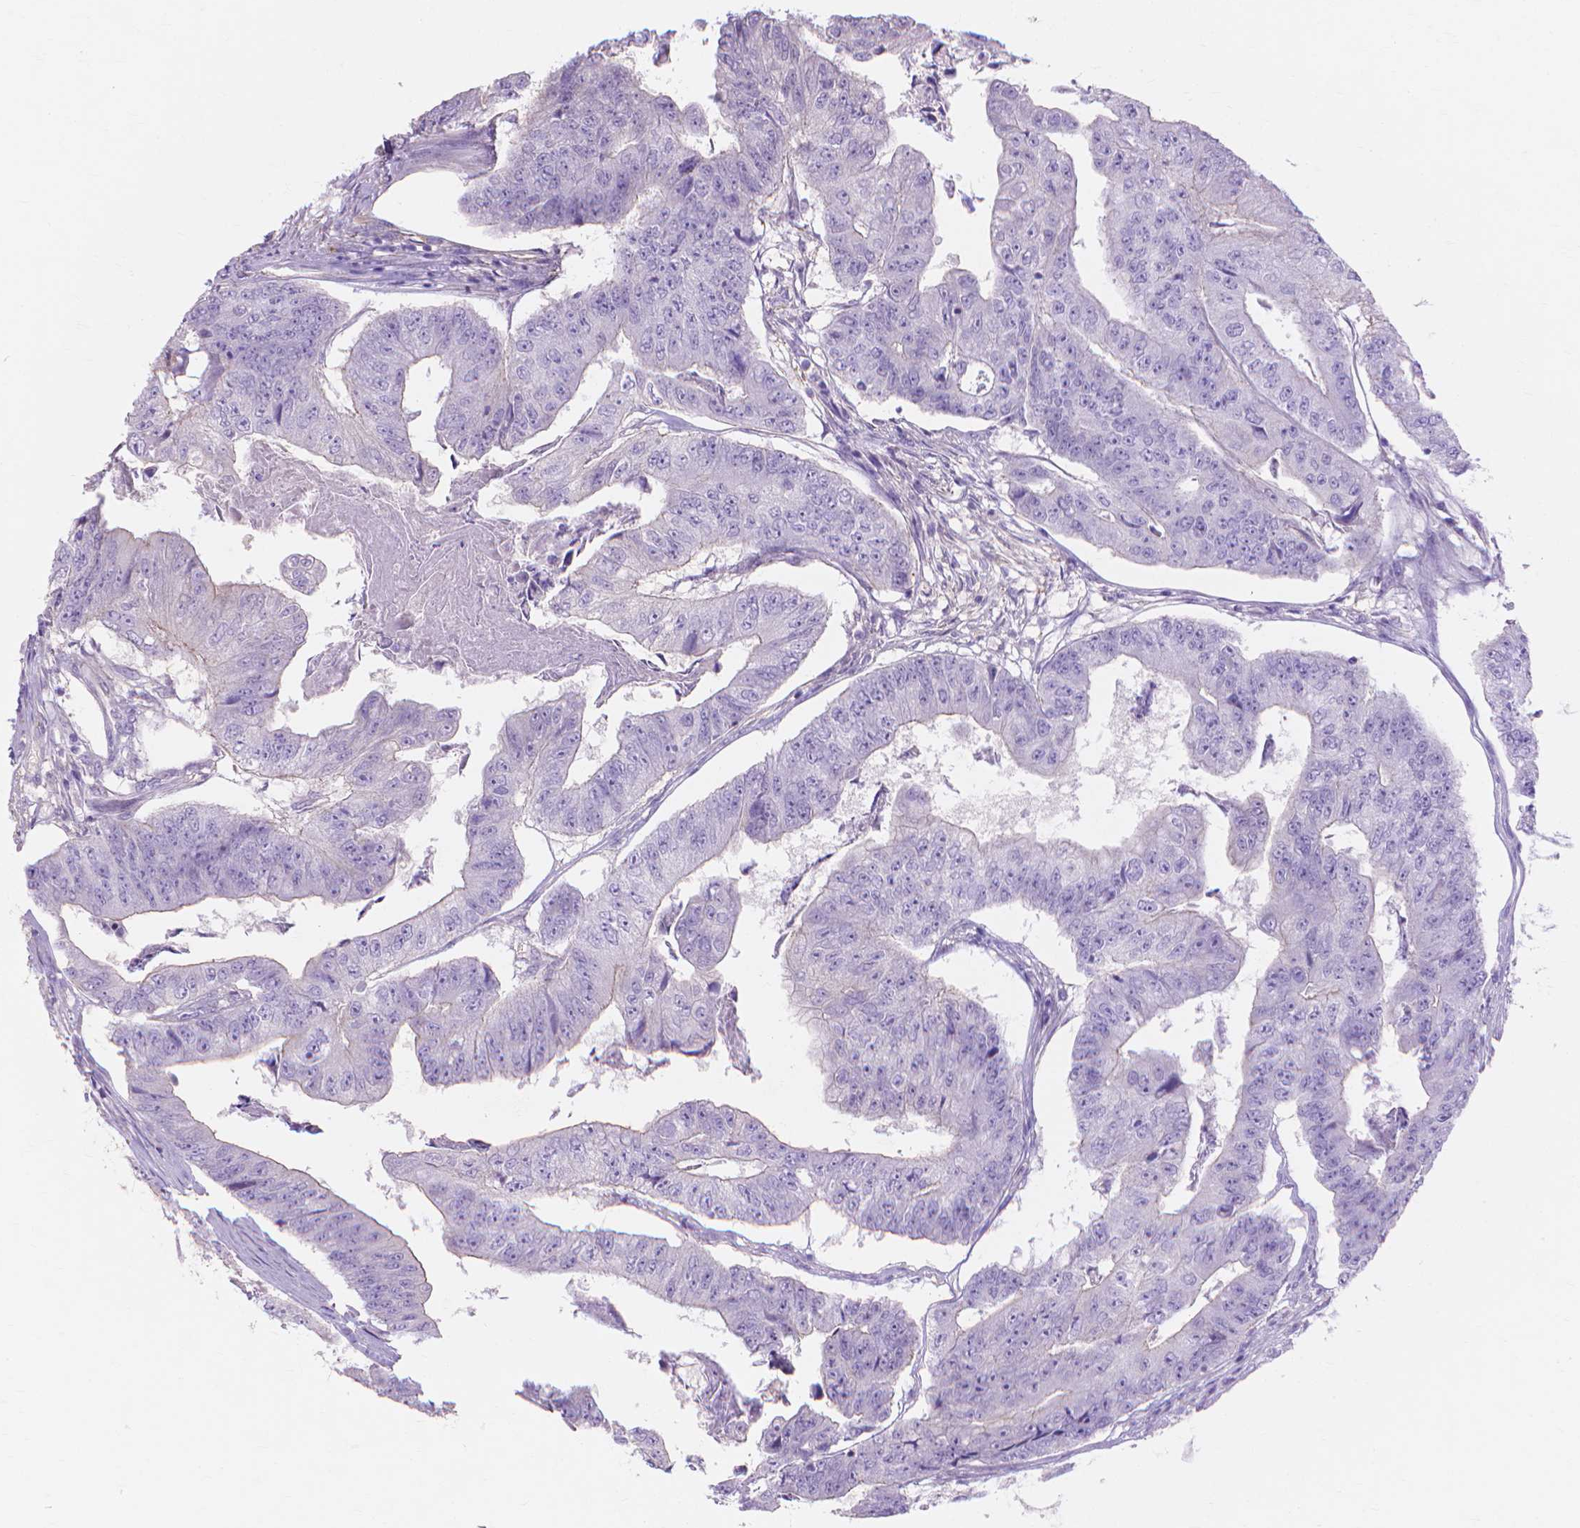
{"staining": {"intensity": "negative", "quantity": "none", "location": "none"}, "tissue": "colorectal cancer", "cell_type": "Tumor cells", "image_type": "cancer", "snomed": [{"axis": "morphology", "description": "Adenocarcinoma, NOS"}, {"axis": "topography", "description": "Colon"}], "caption": "Tumor cells are negative for protein expression in human colorectal cancer. The staining was performed using DAB to visualize the protein expression in brown, while the nuclei were stained in blue with hematoxylin (Magnification: 20x).", "gene": "MBLAC1", "patient": {"sex": "female", "age": 67}}